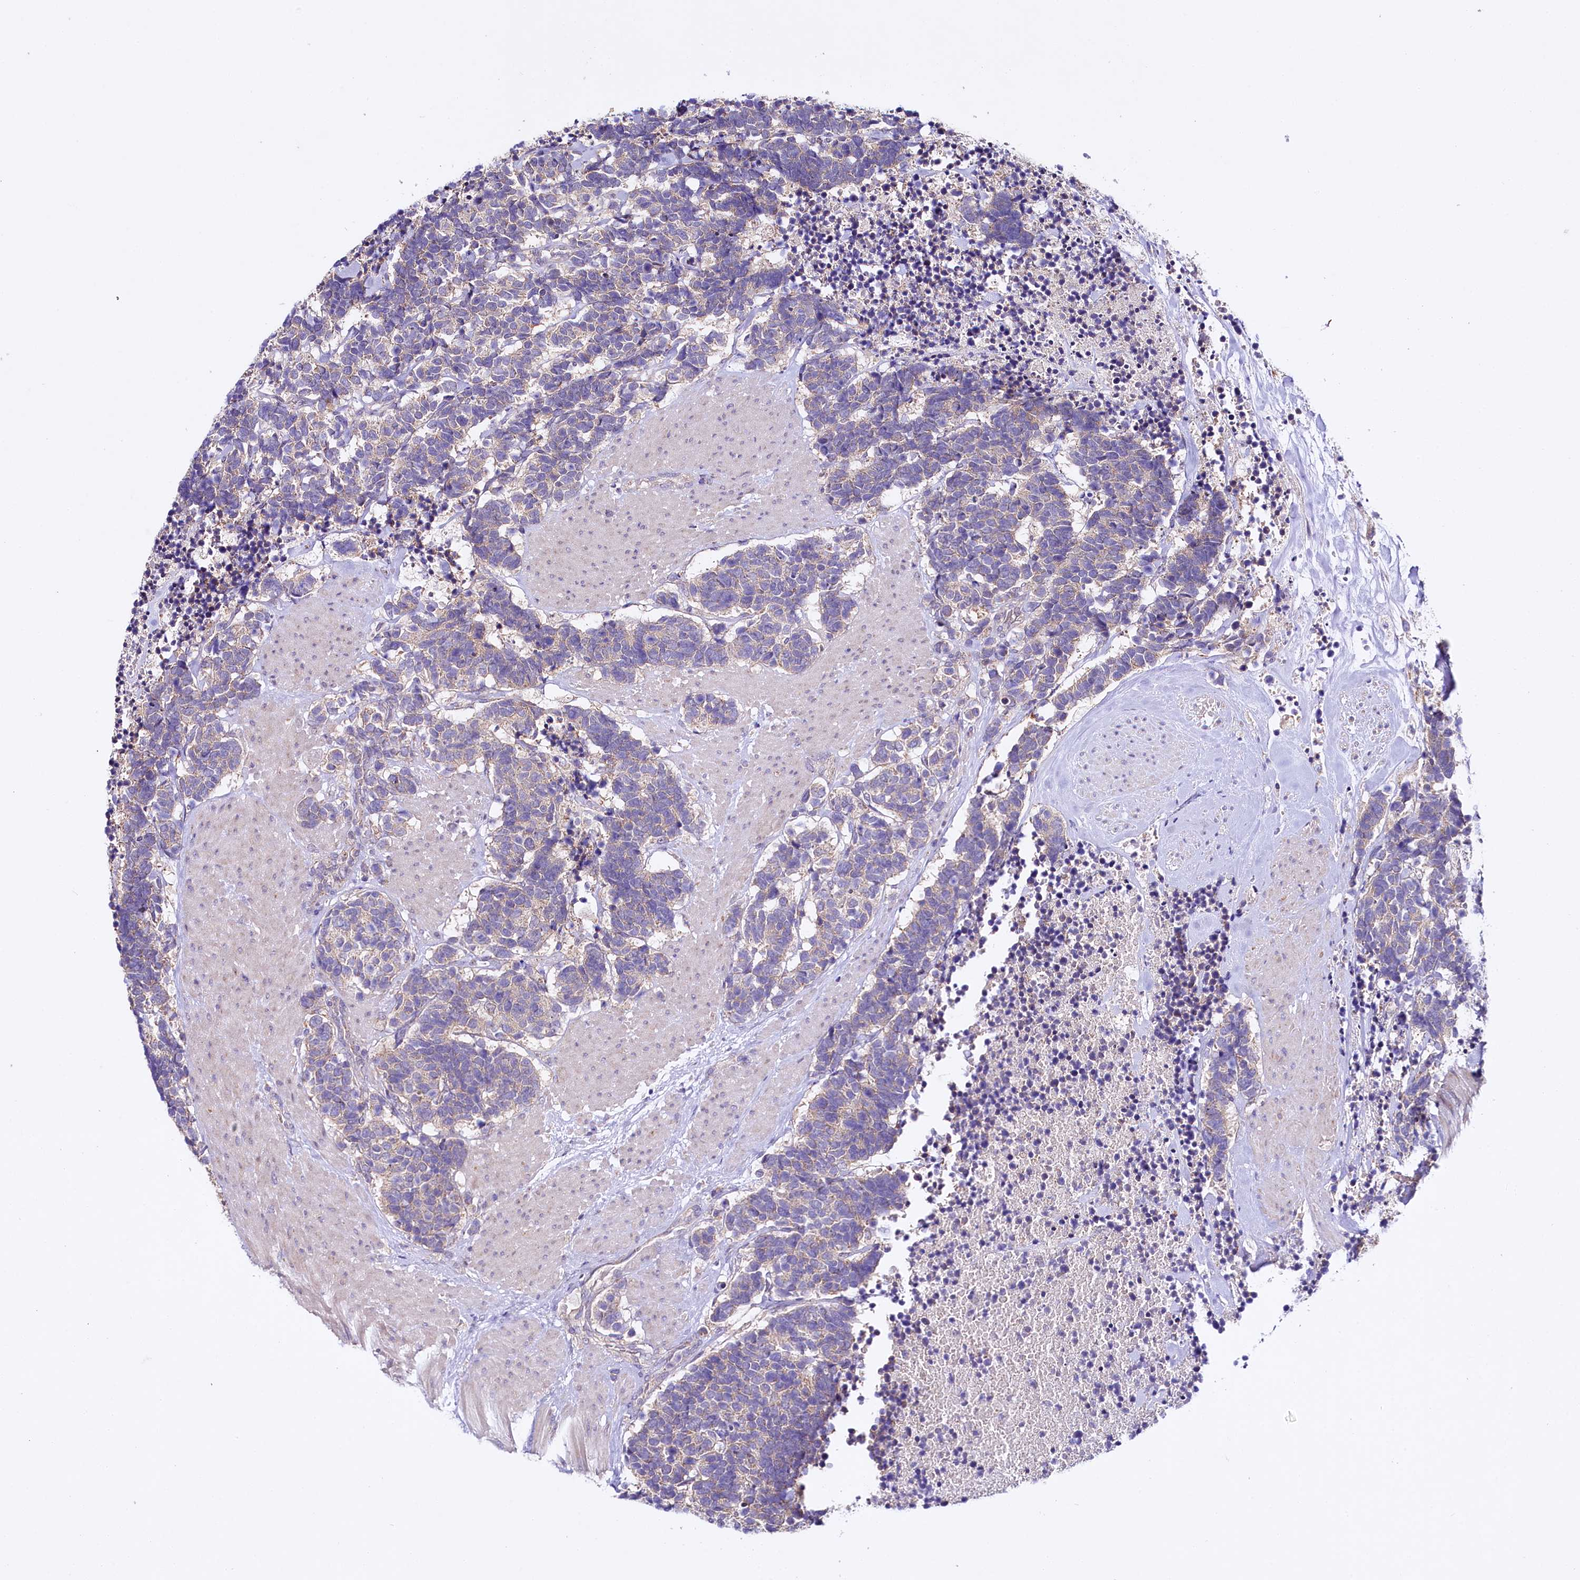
{"staining": {"intensity": "weak", "quantity": "25%-75%", "location": "cytoplasmic/membranous"}, "tissue": "carcinoid", "cell_type": "Tumor cells", "image_type": "cancer", "snomed": [{"axis": "morphology", "description": "Carcinoma, NOS"}, {"axis": "morphology", "description": "Carcinoid, malignant, NOS"}, {"axis": "topography", "description": "Urinary bladder"}], "caption": "Weak cytoplasmic/membranous staining is appreciated in about 25%-75% of tumor cells in carcinoma. The staining was performed using DAB (3,3'-diaminobenzidine) to visualize the protein expression in brown, while the nuclei were stained in blue with hematoxylin (Magnification: 20x).", "gene": "CEP295", "patient": {"sex": "male", "age": 57}}